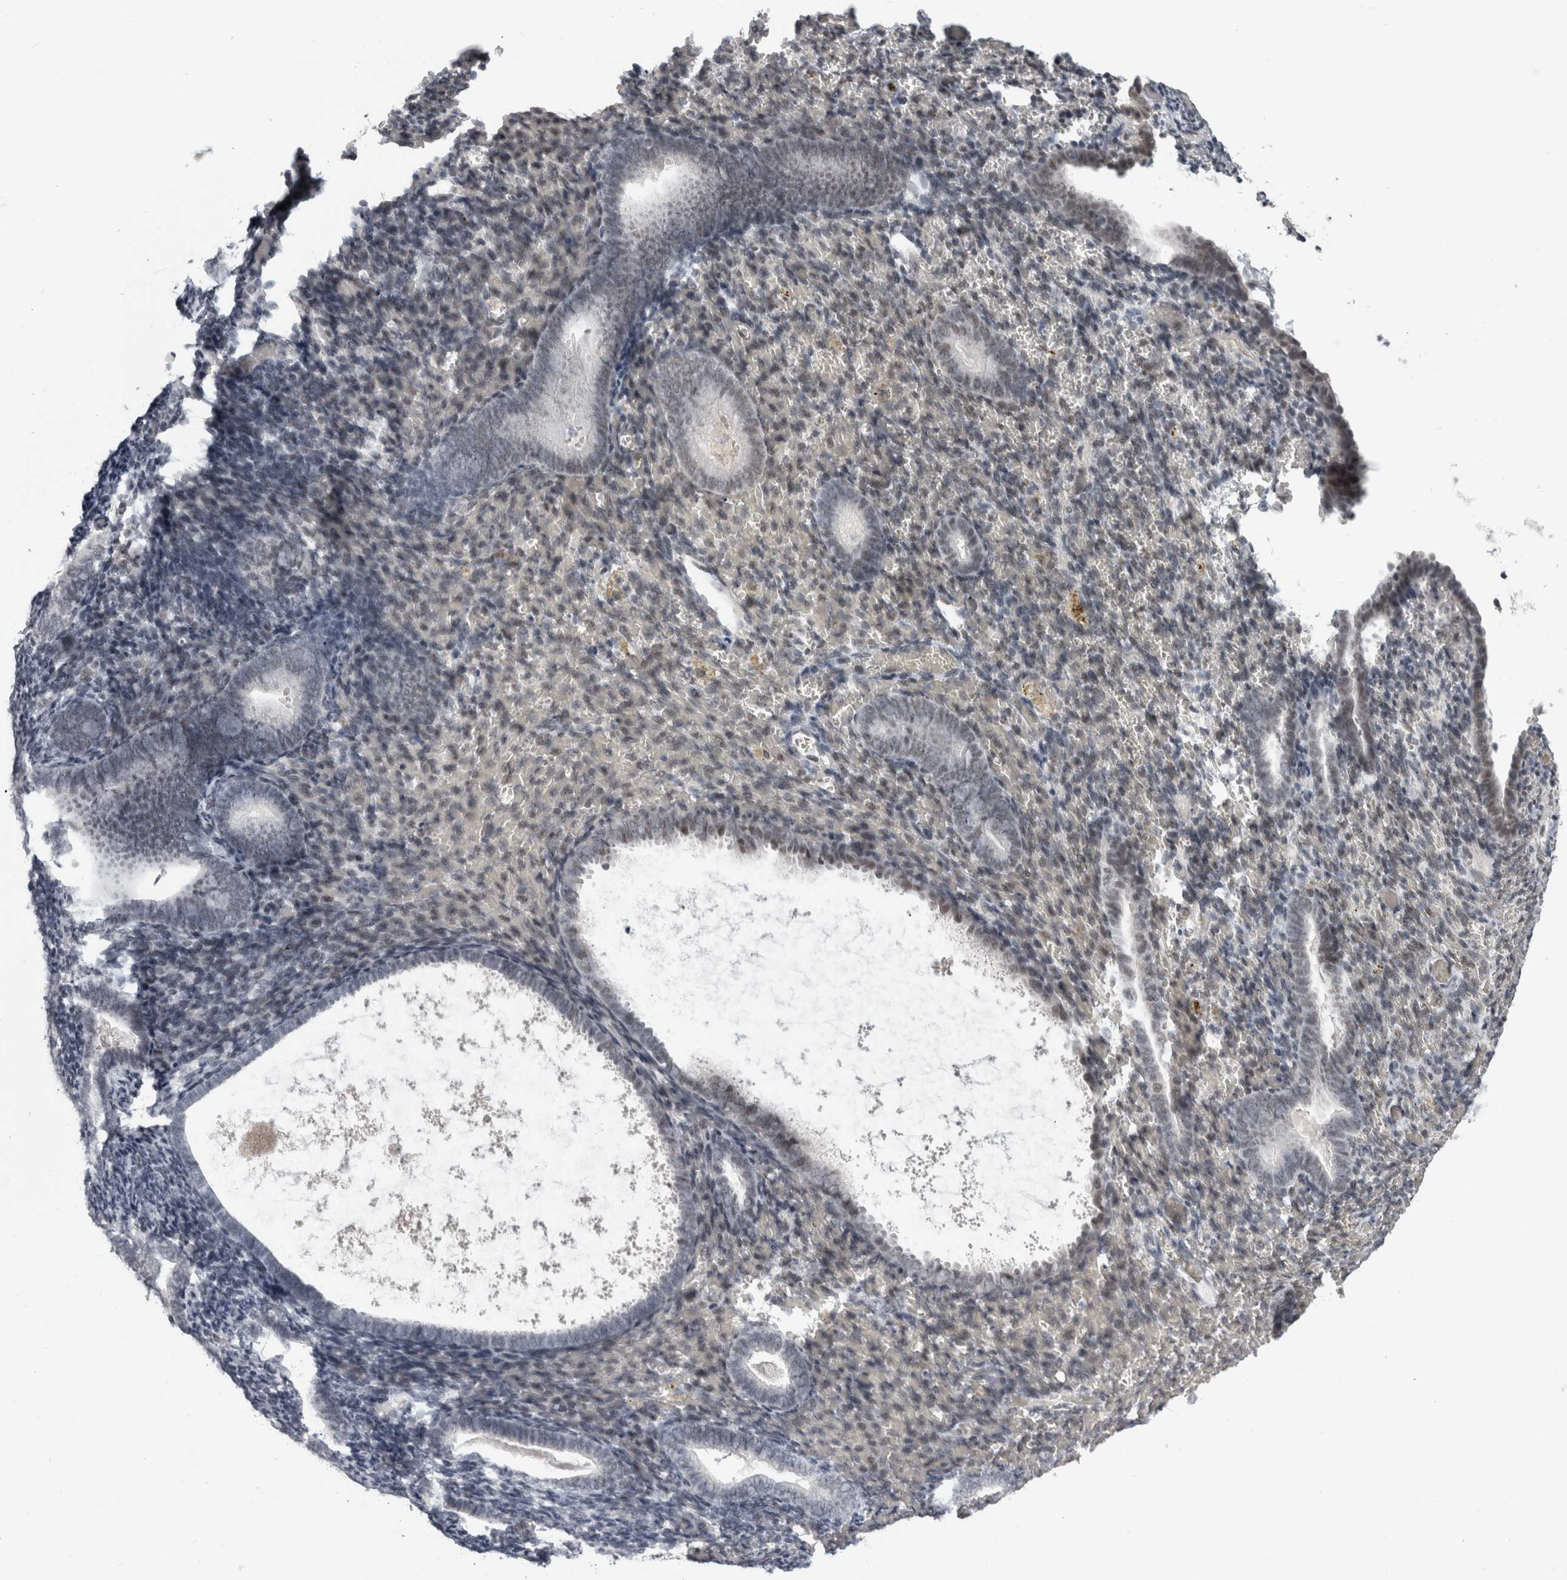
{"staining": {"intensity": "weak", "quantity": "<25%", "location": "nuclear"}, "tissue": "endometrium", "cell_type": "Cells in endometrial stroma", "image_type": "normal", "snomed": [{"axis": "morphology", "description": "Normal tissue, NOS"}, {"axis": "topography", "description": "Endometrium"}], "caption": "There is no significant staining in cells in endometrial stroma of endometrium. Brightfield microscopy of immunohistochemistry stained with DAB (3,3'-diaminobenzidine) (brown) and hematoxylin (blue), captured at high magnification.", "gene": "ARID4B", "patient": {"sex": "female", "age": 51}}